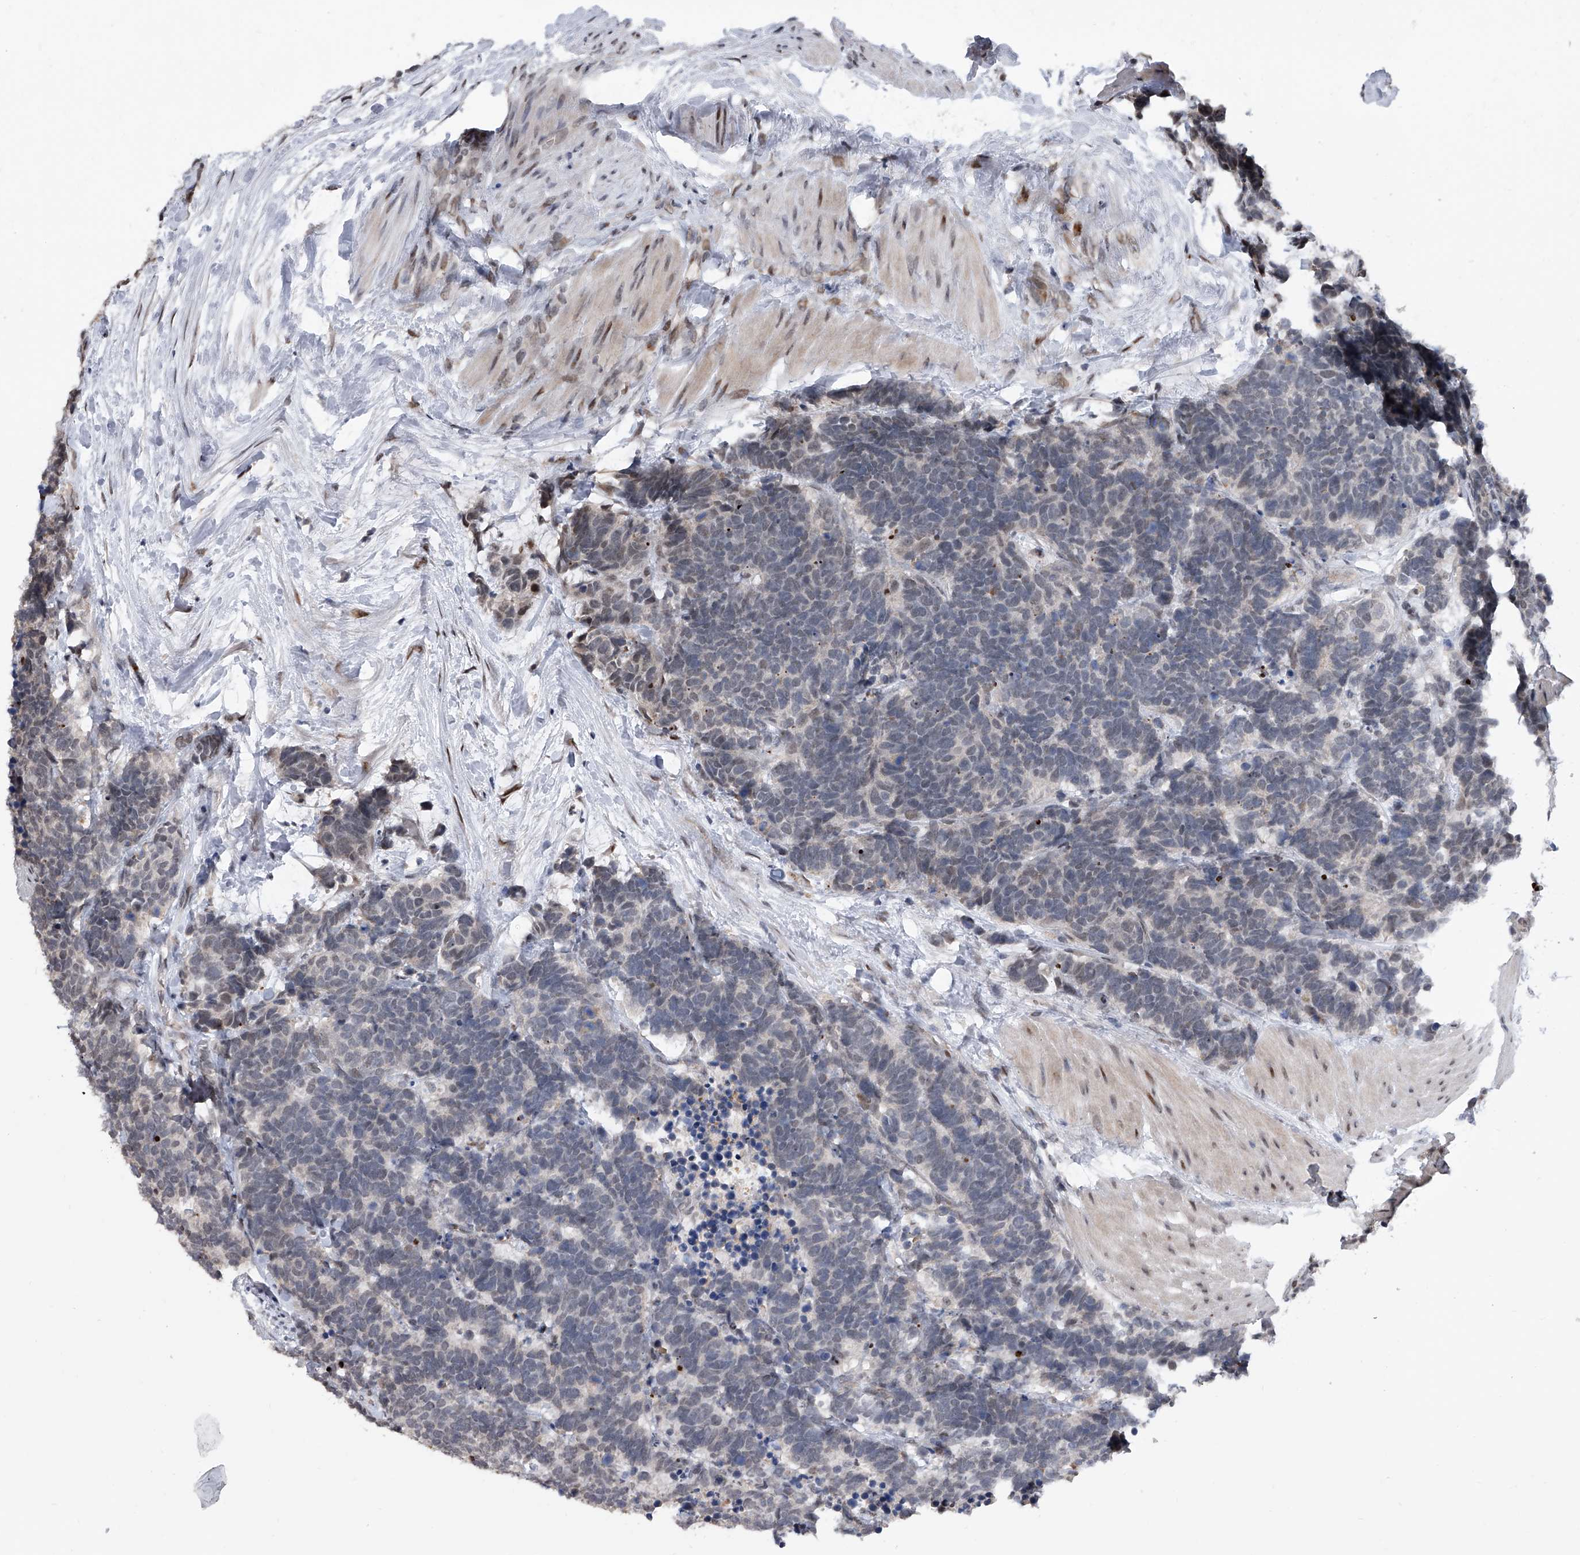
{"staining": {"intensity": "negative", "quantity": "none", "location": "none"}, "tissue": "carcinoid", "cell_type": "Tumor cells", "image_type": "cancer", "snomed": [{"axis": "morphology", "description": "Carcinoma, NOS"}, {"axis": "morphology", "description": "Carcinoid, malignant, NOS"}, {"axis": "topography", "description": "Urinary bladder"}], "caption": "Immunohistochemical staining of human carcinoid (malignant) demonstrates no significant expression in tumor cells.", "gene": "ZNF426", "patient": {"sex": "male", "age": 57}}